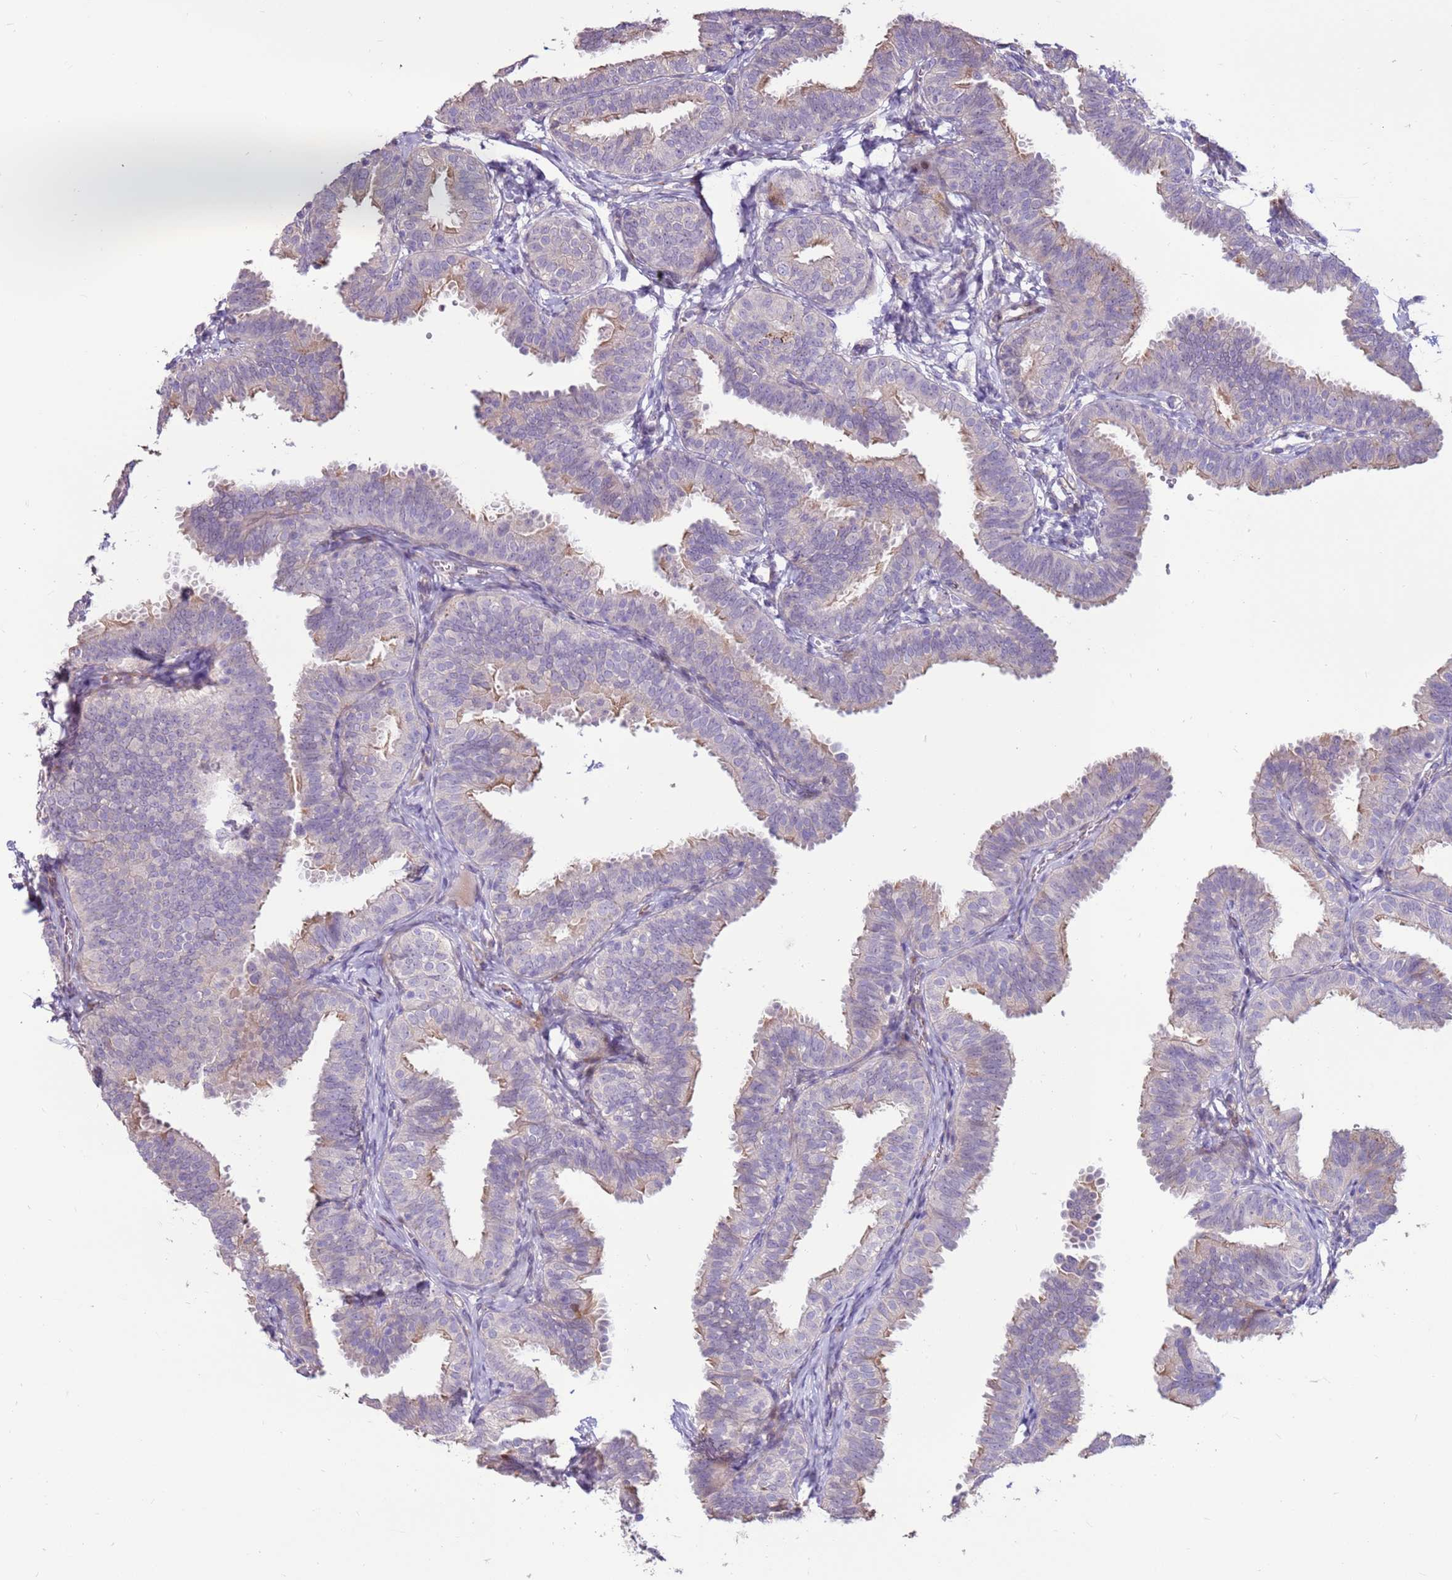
{"staining": {"intensity": "negative", "quantity": "none", "location": "none"}, "tissue": "fallopian tube", "cell_type": "Glandular cells", "image_type": "normal", "snomed": [{"axis": "morphology", "description": "Normal tissue, NOS"}, {"axis": "topography", "description": "Fallopian tube"}], "caption": "Immunohistochemical staining of benign human fallopian tube displays no significant staining in glandular cells. (DAB immunohistochemistry (IHC) with hematoxylin counter stain).", "gene": "LGI4", "patient": {"sex": "female", "age": 35}}